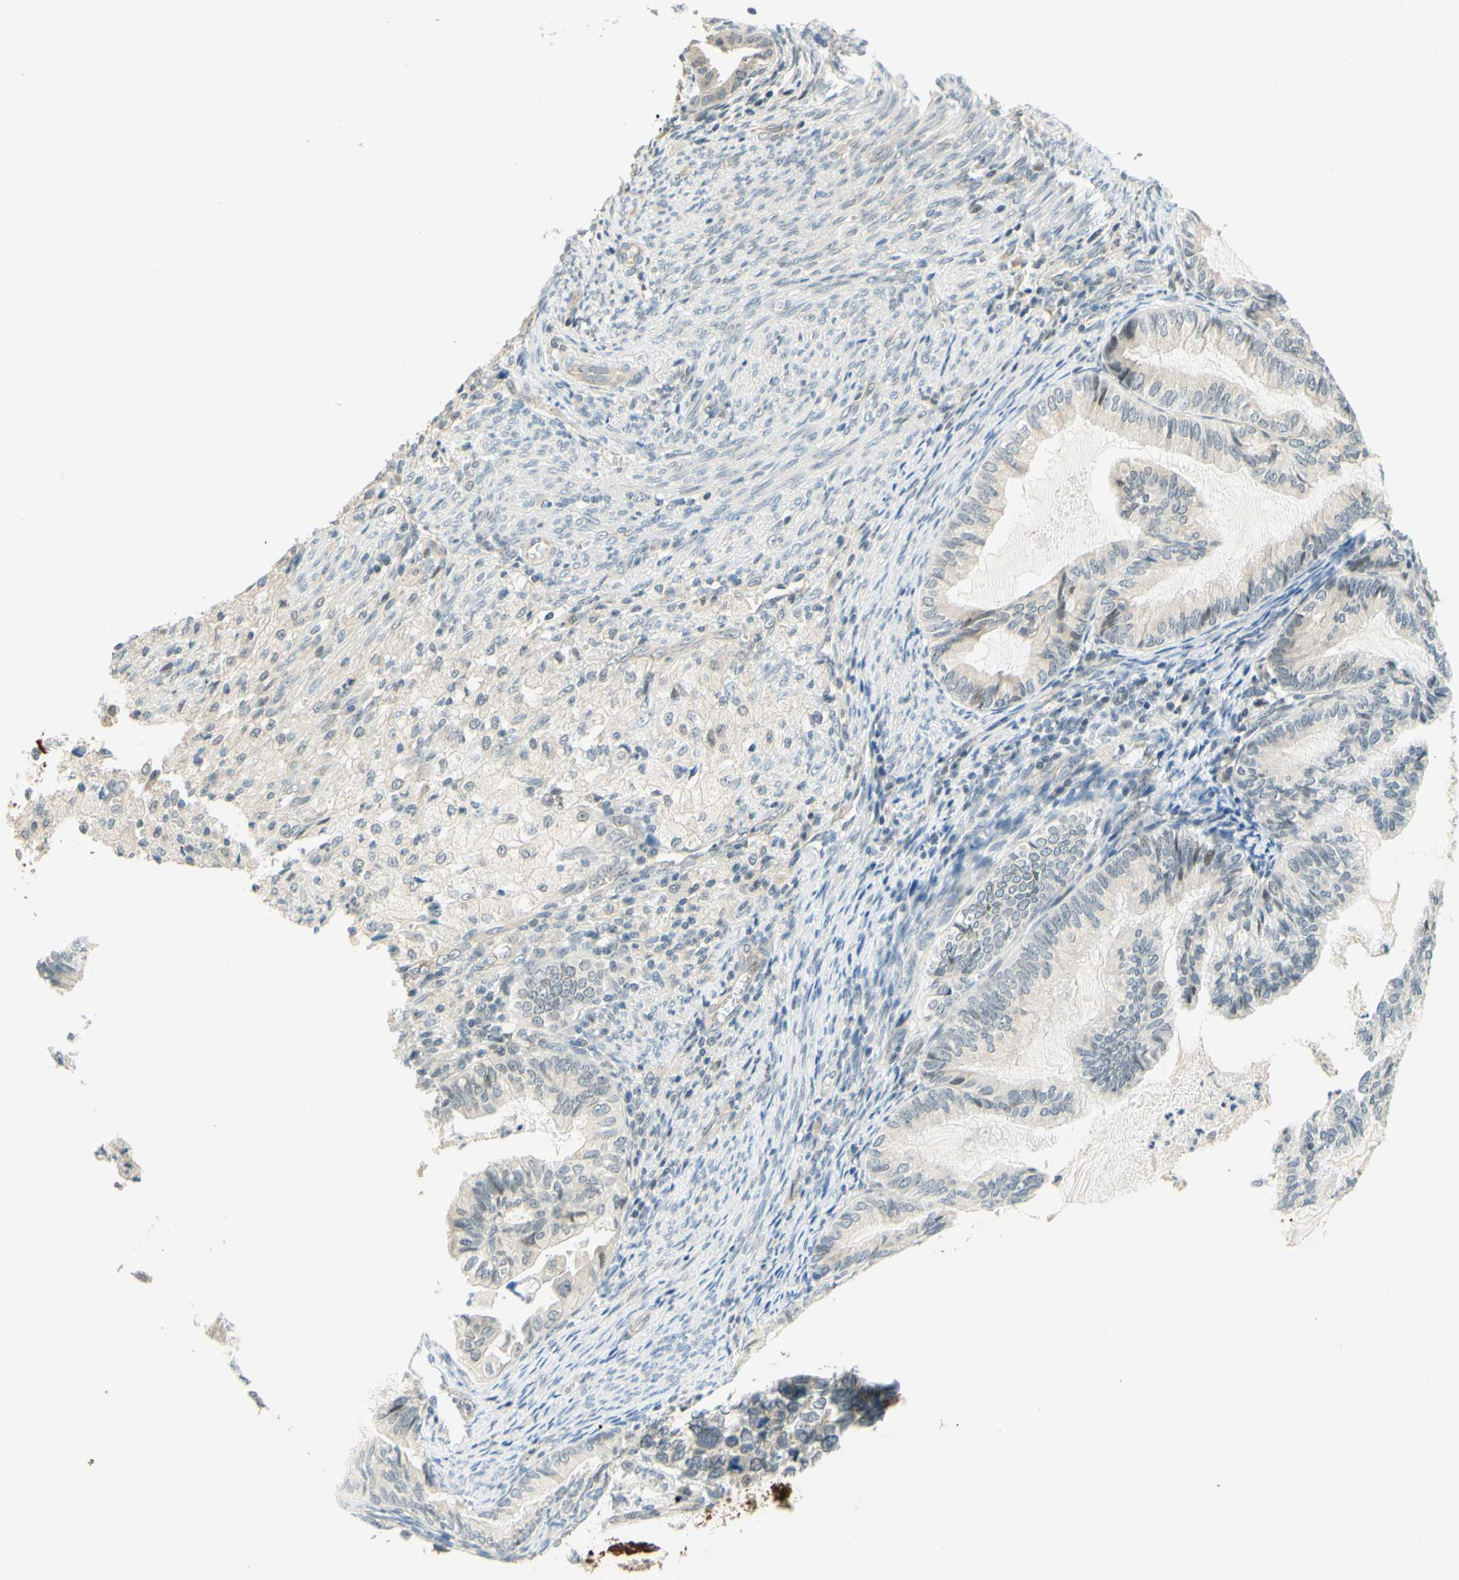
{"staining": {"intensity": "weak", "quantity": "<25%", "location": "nuclear"}, "tissue": "cervical cancer", "cell_type": "Tumor cells", "image_type": "cancer", "snomed": [{"axis": "morphology", "description": "Normal tissue, NOS"}, {"axis": "morphology", "description": "Adenocarcinoma, NOS"}, {"axis": "topography", "description": "Cervix"}, {"axis": "topography", "description": "Endometrium"}], "caption": "Tumor cells are negative for brown protein staining in cervical adenocarcinoma. Nuclei are stained in blue.", "gene": "C2CD2L", "patient": {"sex": "female", "age": 86}}